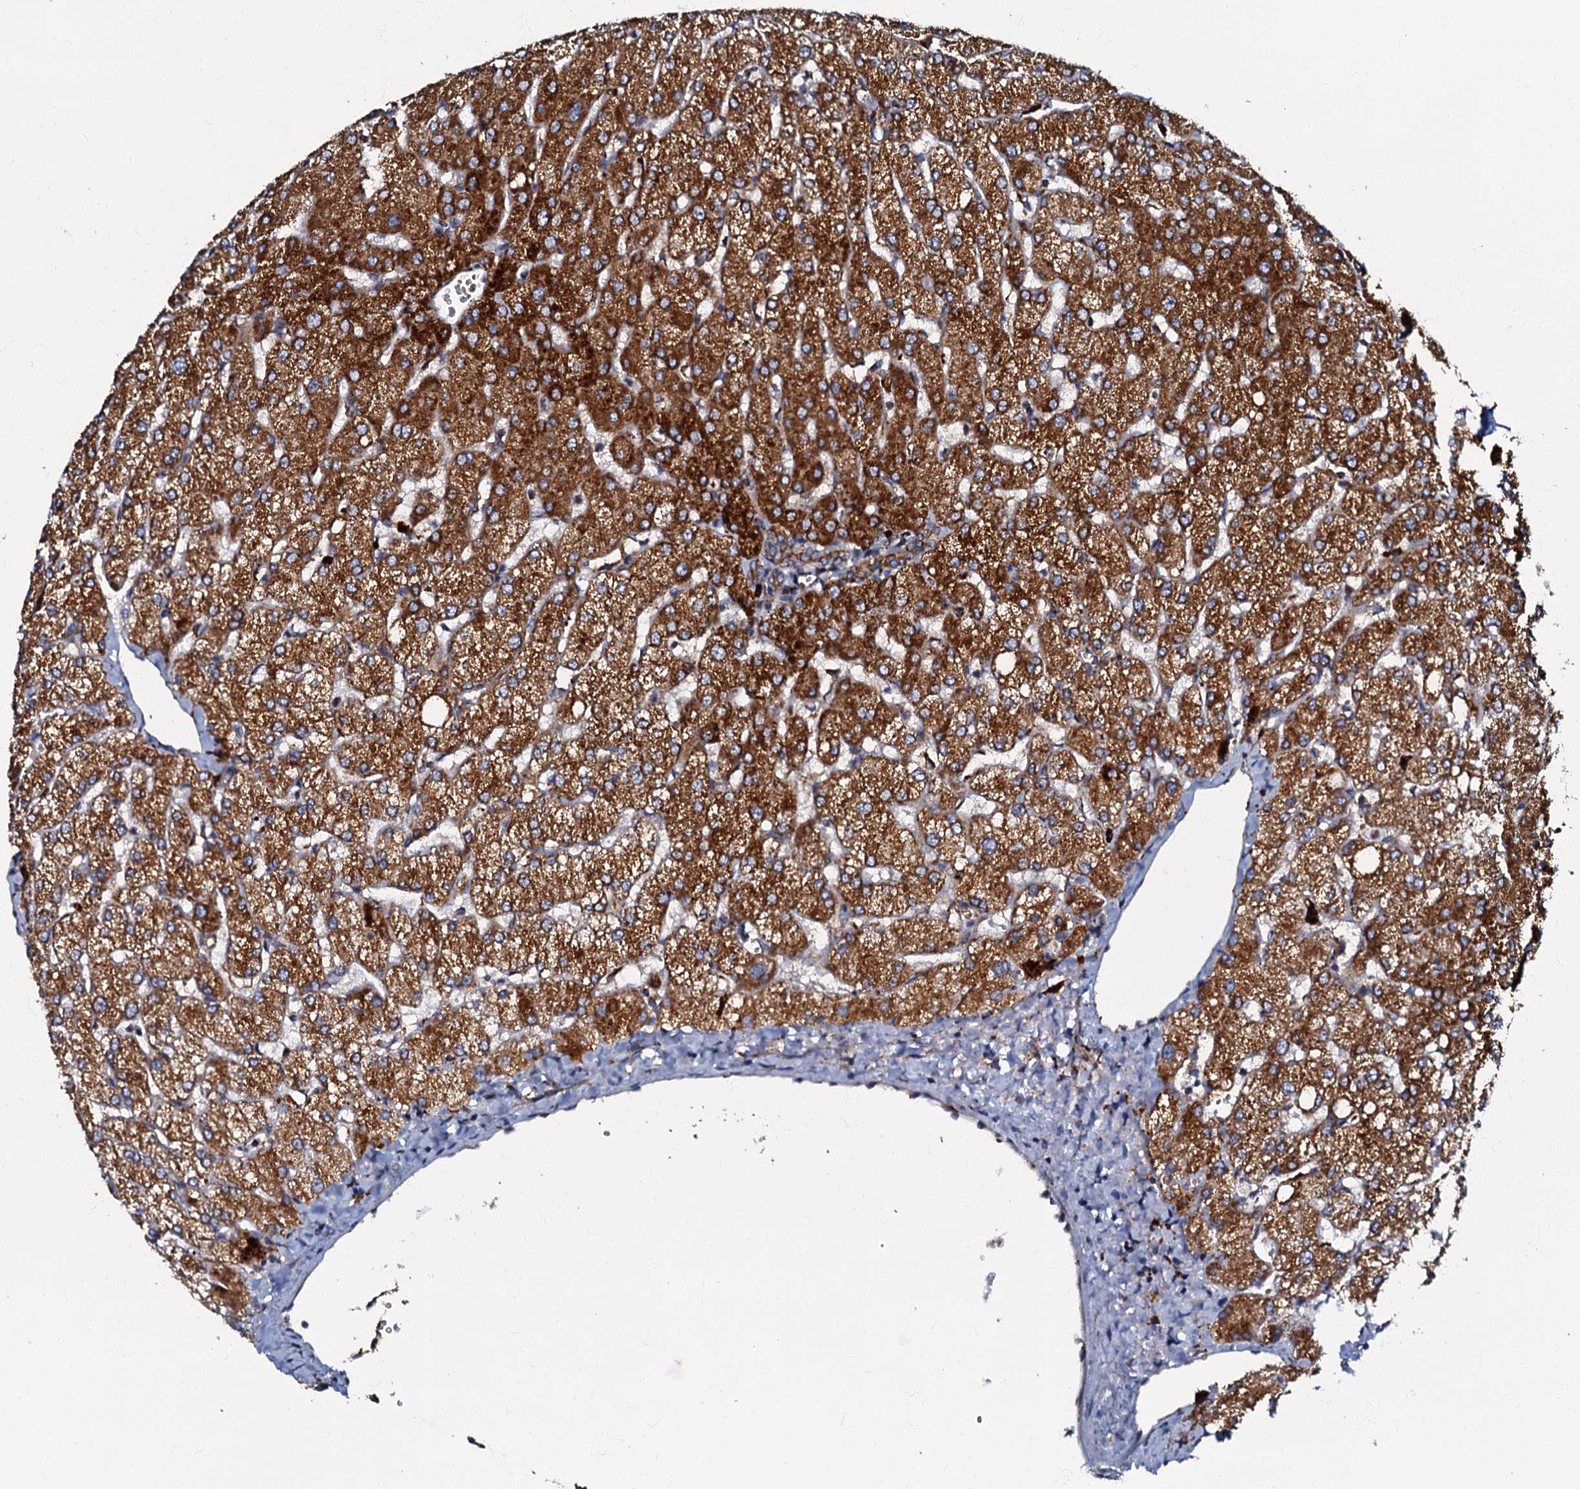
{"staining": {"intensity": "moderate", "quantity": "25%-75%", "location": "cytoplasmic/membranous"}, "tissue": "liver", "cell_type": "Cholangiocytes", "image_type": "normal", "snomed": [{"axis": "morphology", "description": "Normal tissue, NOS"}, {"axis": "topography", "description": "Liver"}], "caption": "This is an image of immunohistochemistry staining of unremarkable liver, which shows moderate staining in the cytoplasmic/membranous of cholangiocytes.", "gene": "NDUFA12", "patient": {"sex": "female", "age": 54}}